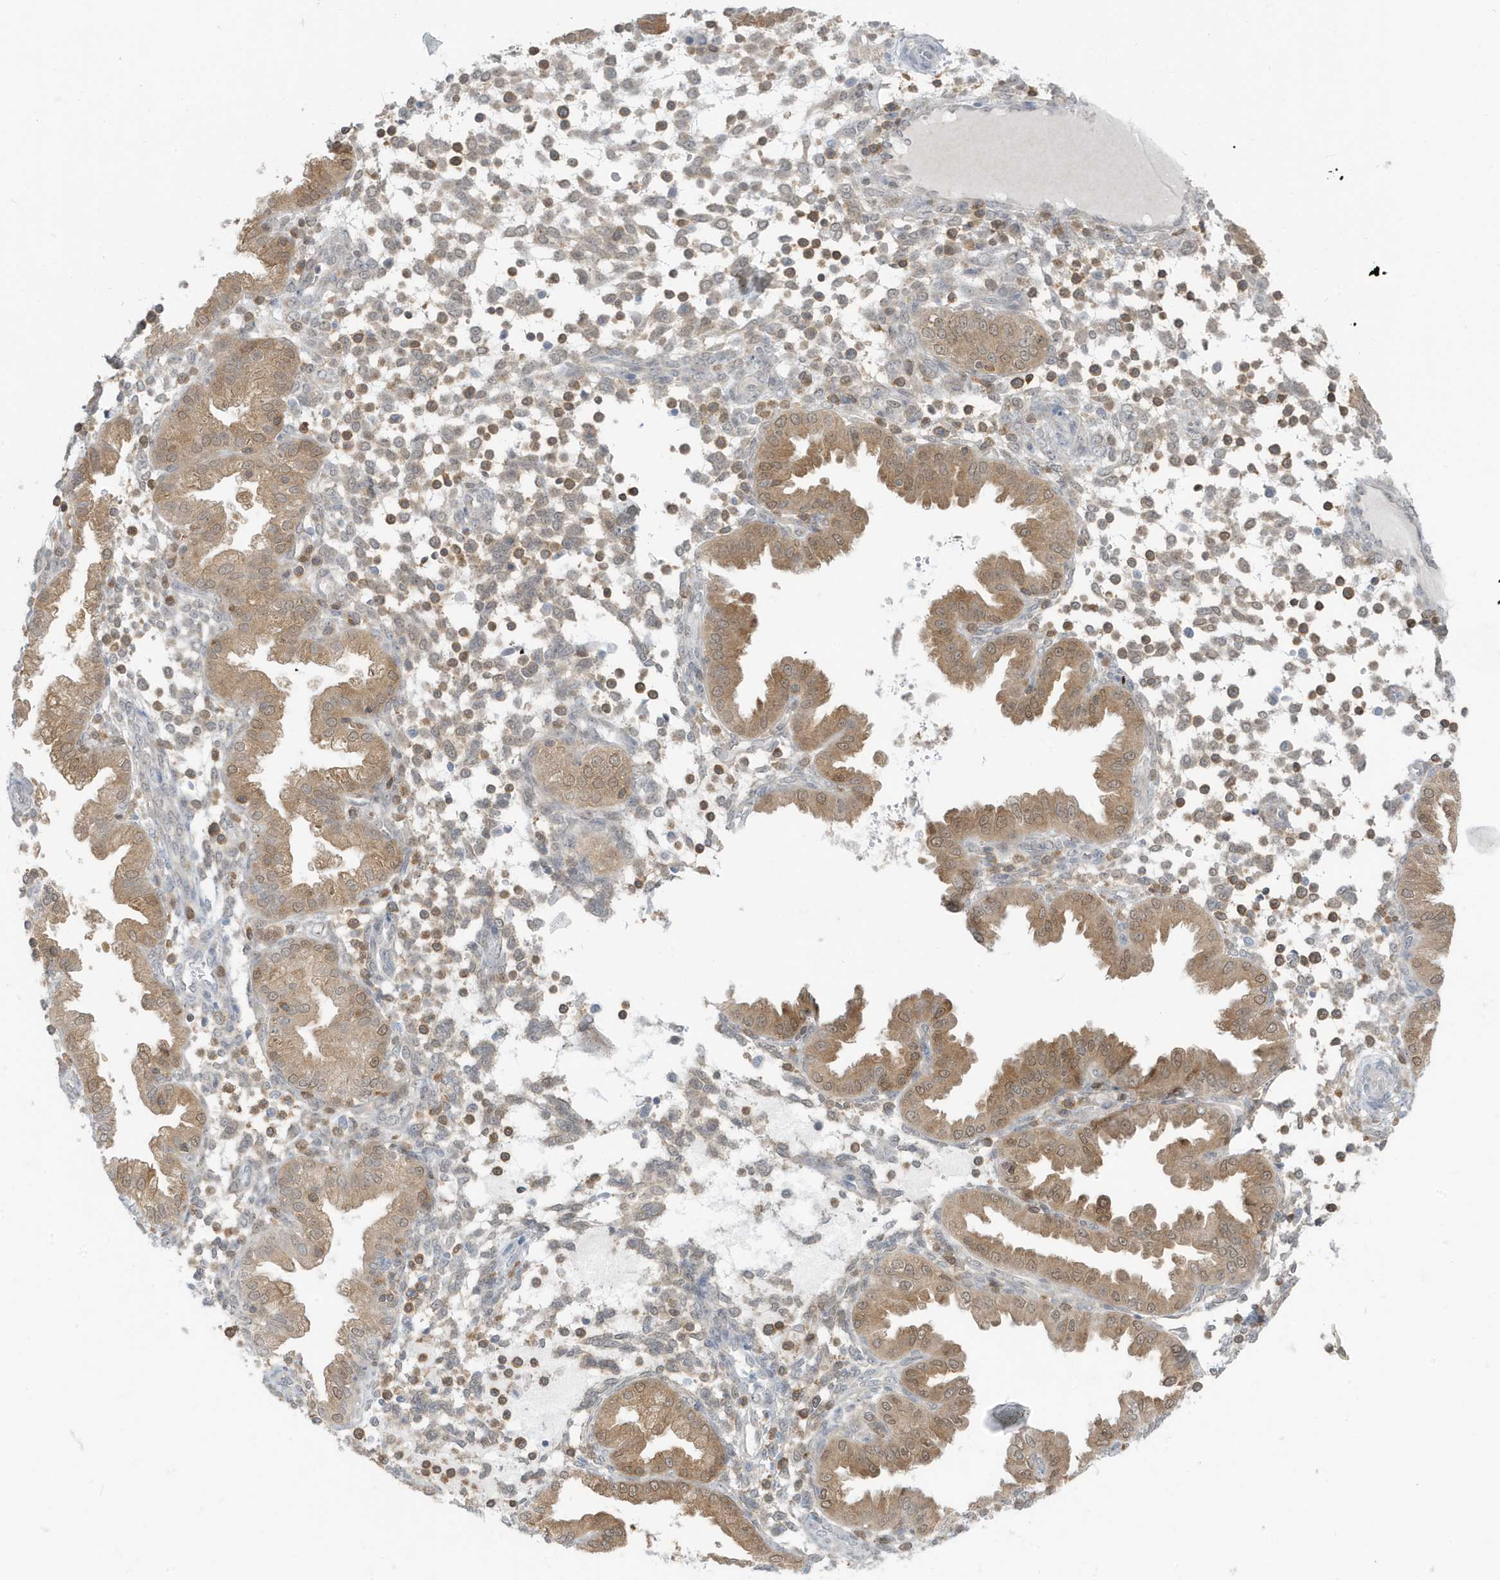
{"staining": {"intensity": "moderate", "quantity": "<25%", "location": "cytoplasmic/membranous"}, "tissue": "endometrium", "cell_type": "Cells in endometrial stroma", "image_type": "normal", "snomed": [{"axis": "morphology", "description": "Normal tissue, NOS"}, {"axis": "topography", "description": "Endometrium"}], "caption": "This image displays immunohistochemistry staining of unremarkable human endometrium, with low moderate cytoplasmic/membranous positivity in about <25% of cells in endometrial stroma.", "gene": "OGA", "patient": {"sex": "female", "age": 53}}